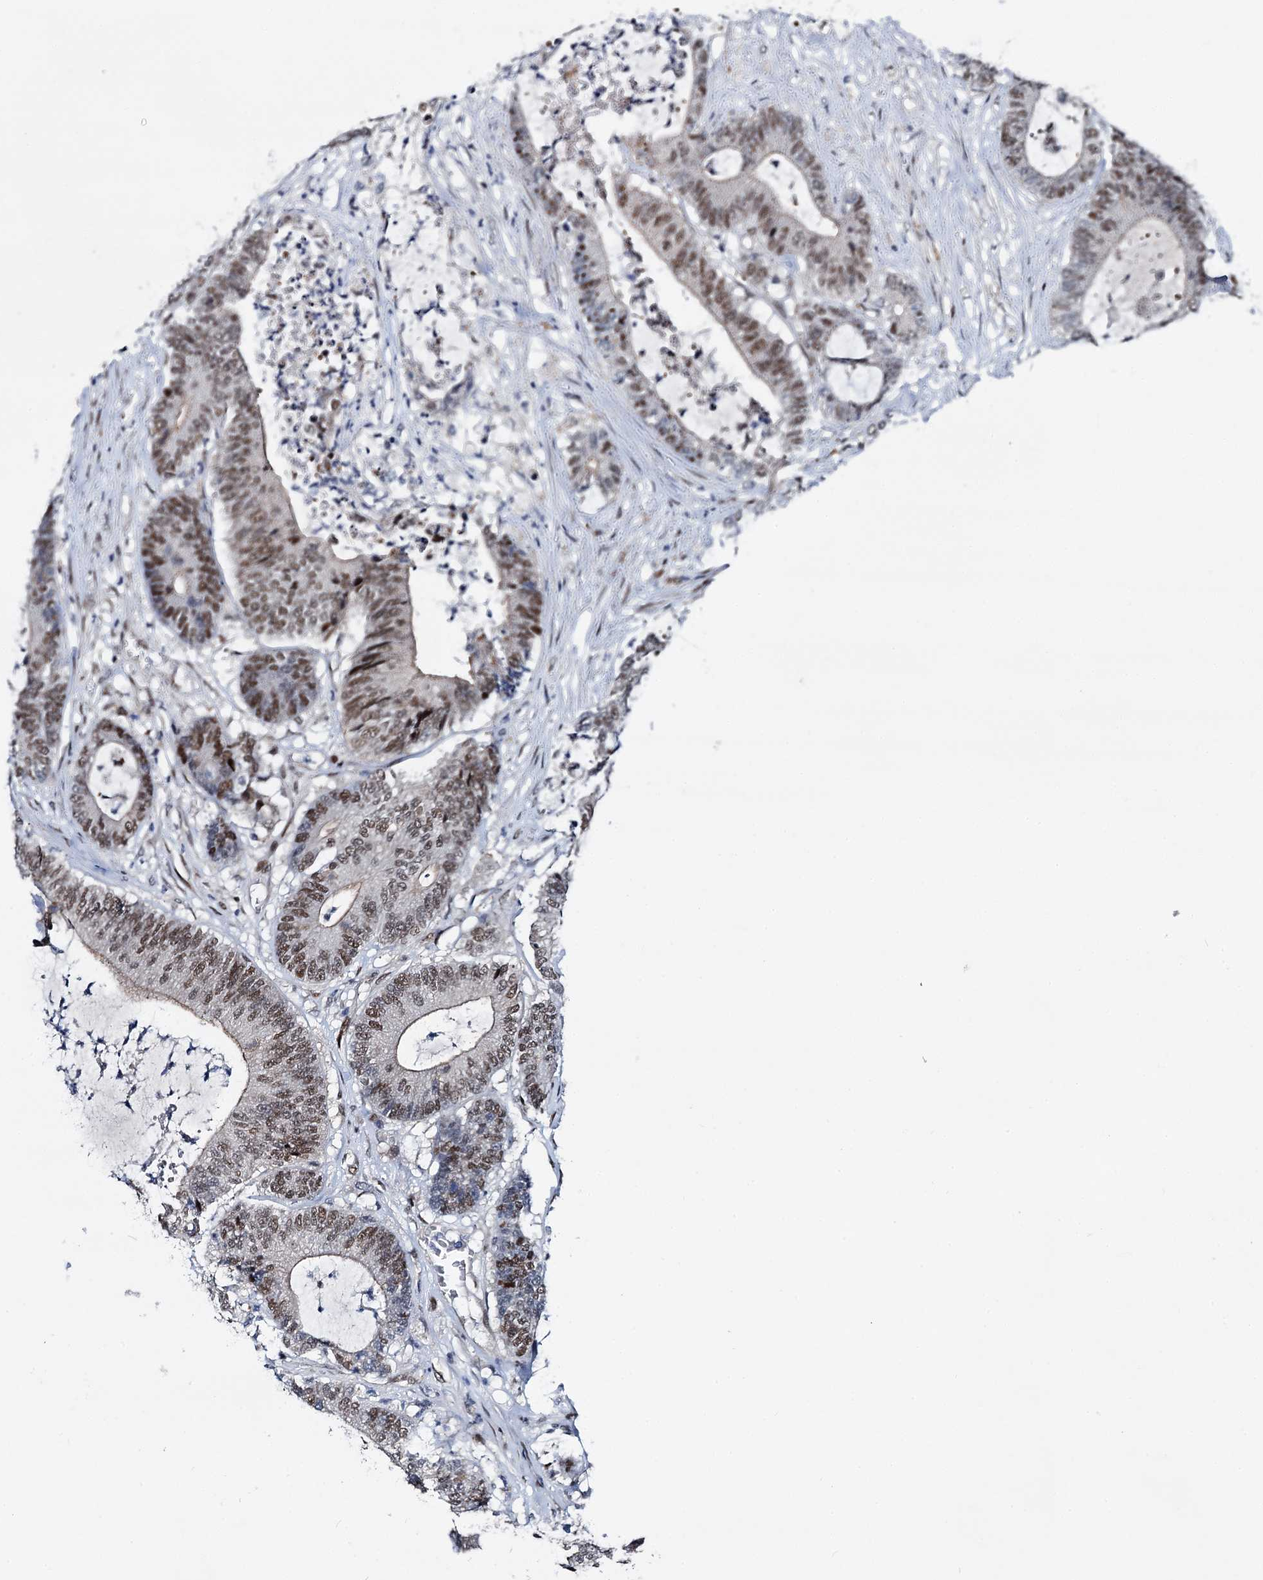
{"staining": {"intensity": "moderate", "quantity": ">75%", "location": "nuclear"}, "tissue": "colorectal cancer", "cell_type": "Tumor cells", "image_type": "cancer", "snomed": [{"axis": "morphology", "description": "Adenocarcinoma, NOS"}, {"axis": "topography", "description": "Colon"}], "caption": "A micrograph of human colorectal cancer stained for a protein shows moderate nuclear brown staining in tumor cells.", "gene": "RUFY2", "patient": {"sex": "female", "age": 84}}